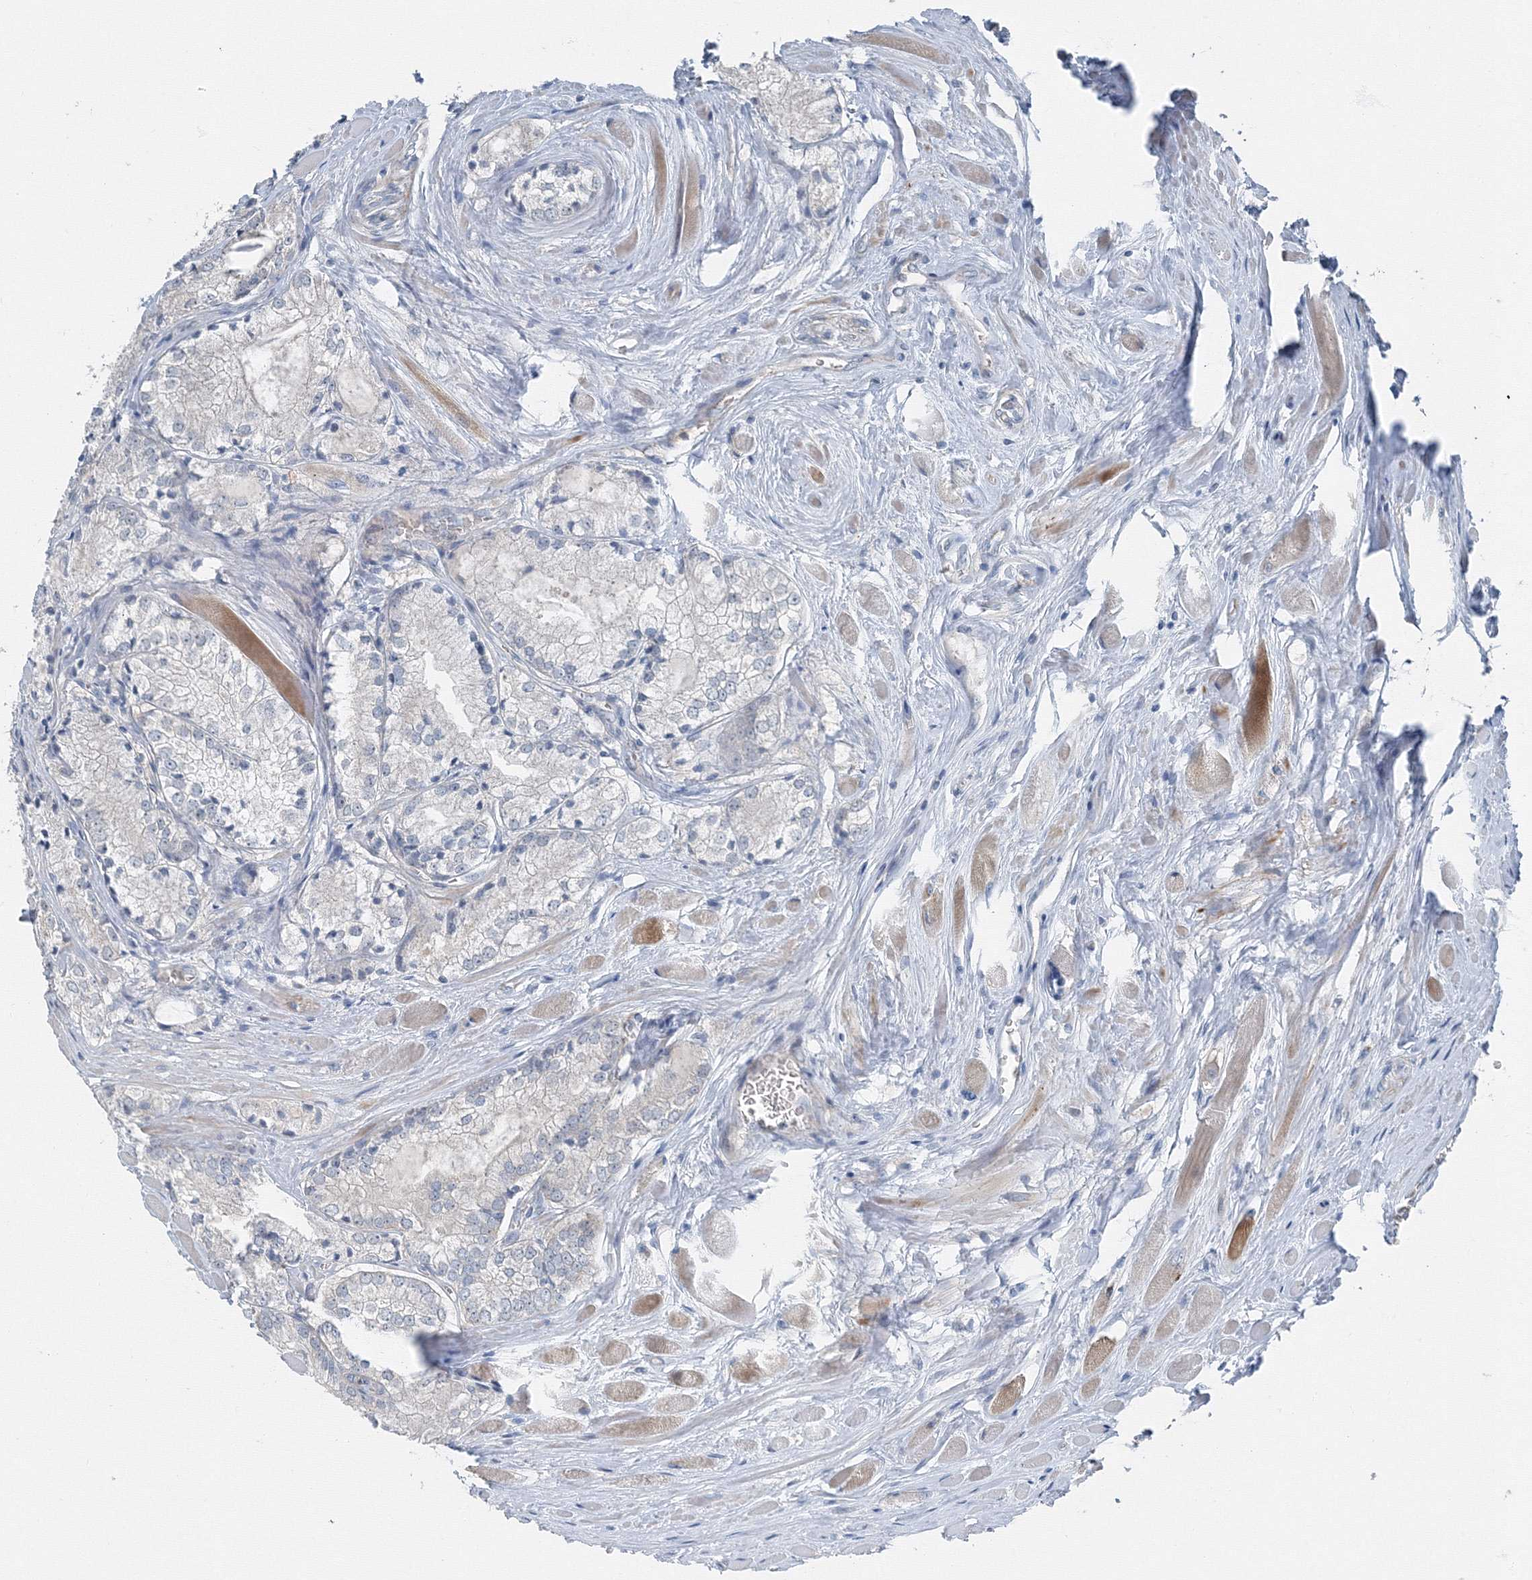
{"staining": {"intensity": "negative", "quantity": "none", "location": "none"}, "tissue": "prostate cancer", "cell_type": "Tumor cells", "image_type": "cancer", "snomed": [{"axis": "morphology", "description": "Adenocarcinoma, Low grade"}, {"axis": "topography", "description": "Prostate"}], "caption": "This is a micrograph of immunohistochemistry staining of prostate cancer (adenocarcinoma (low-grade)), which shows no positivity in tumor cells.", "gene": "AASDH", "patient": {"sex": "male", "age": 67}}